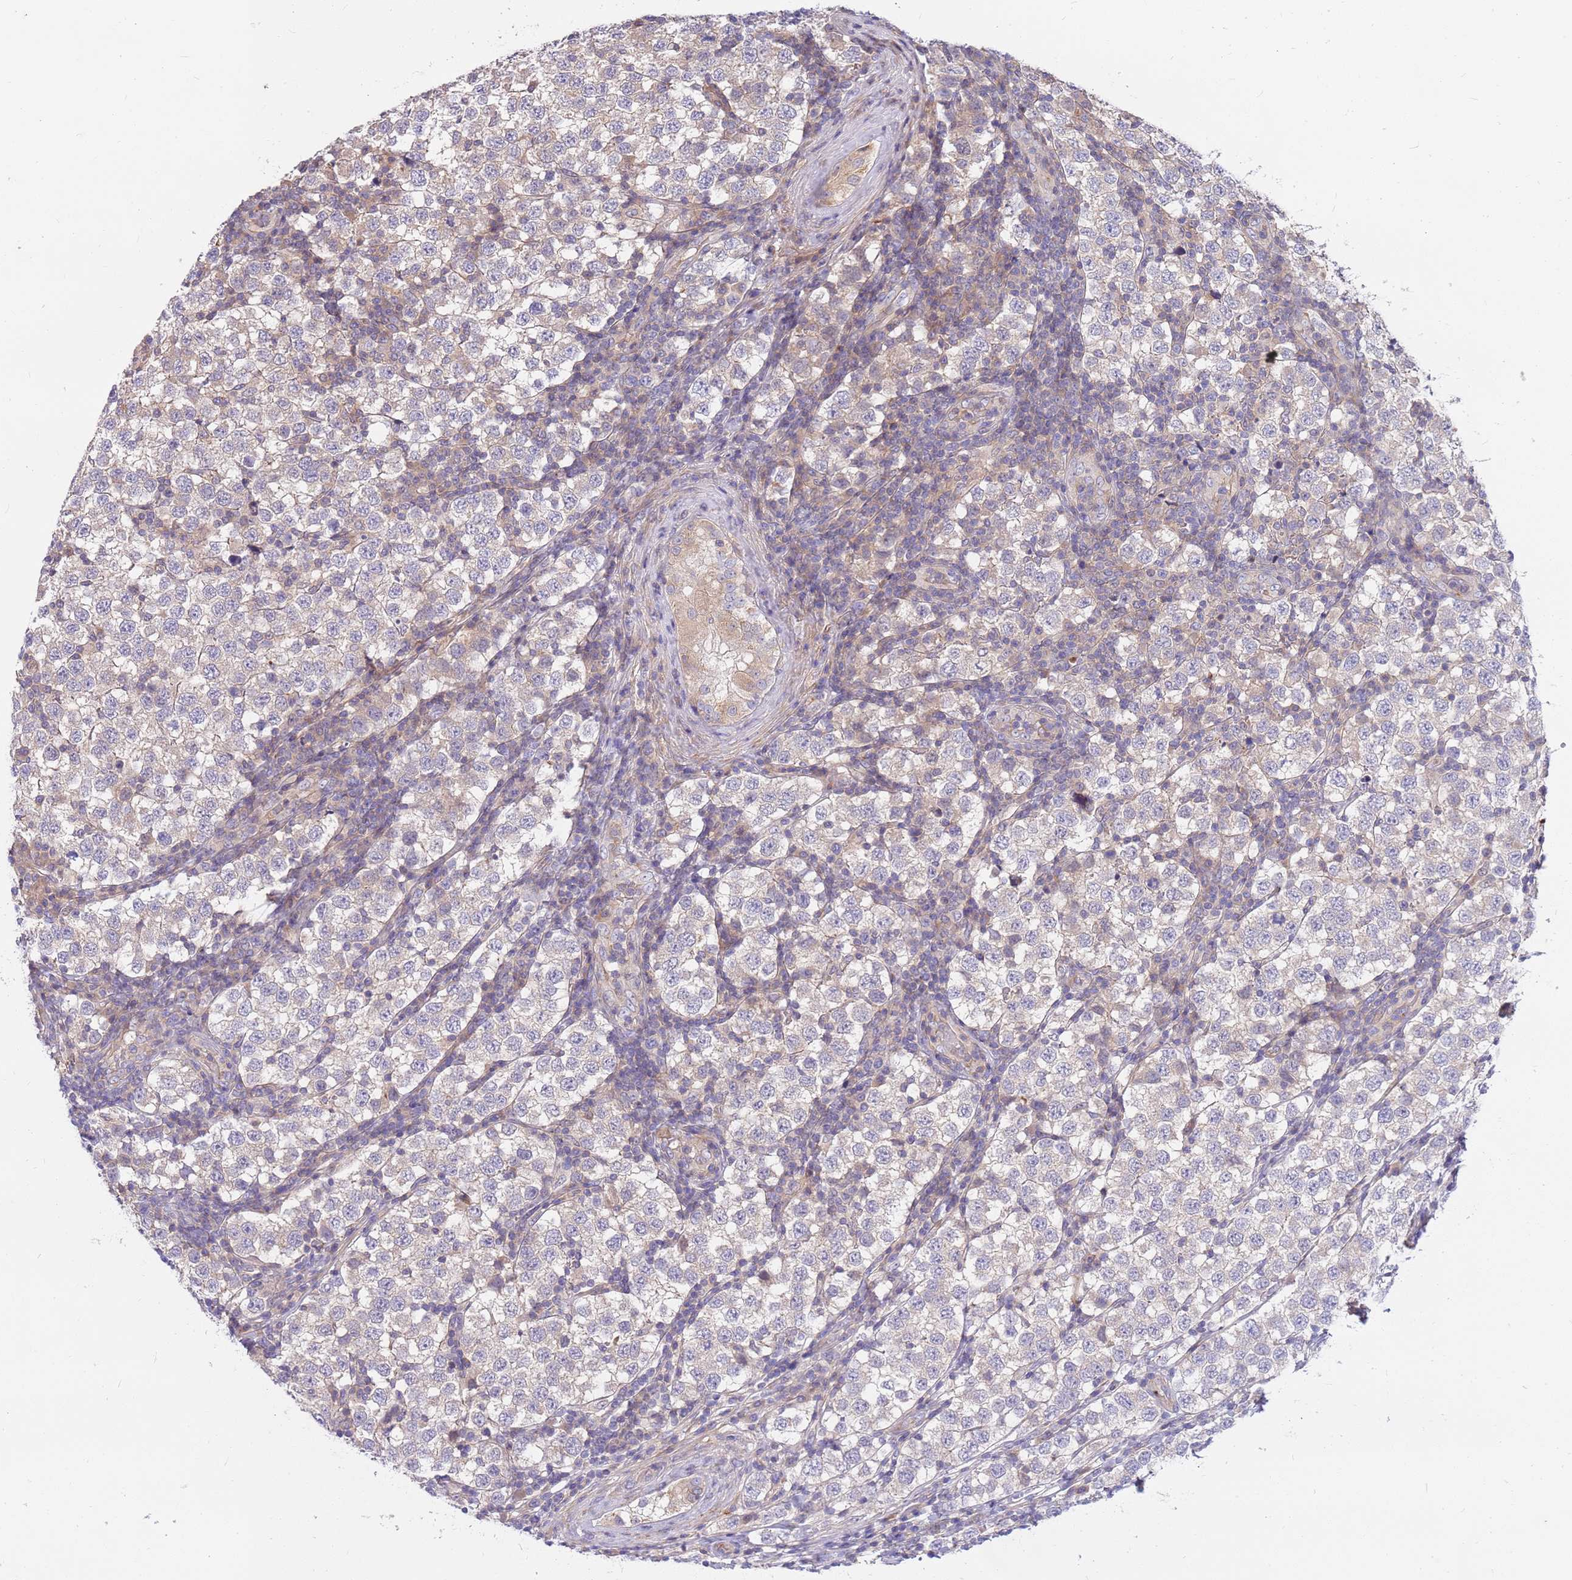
{"staining": {"intensity": "negative", "quantity": "none", "location": "none"}, "tissue": "testis cancer", "cell_type": "Tumor cells", "image_type": "cancer", "snomed": [{"axis": "morphology", "description": "Seminoma, NOS"}, {"axis": "topography", "description": "Testis"}], "caption": "Immunohistochemistry photomicrograph of neoplastic tissue: human seminoma (testis) stained with DAB reveals no significant protein expression in tumor cells. (Immunohistochemistry (ihc), brightfield microscopy, high magnification).", "gene": "MVD", "patient": {"sex": "male", "age": 34}}